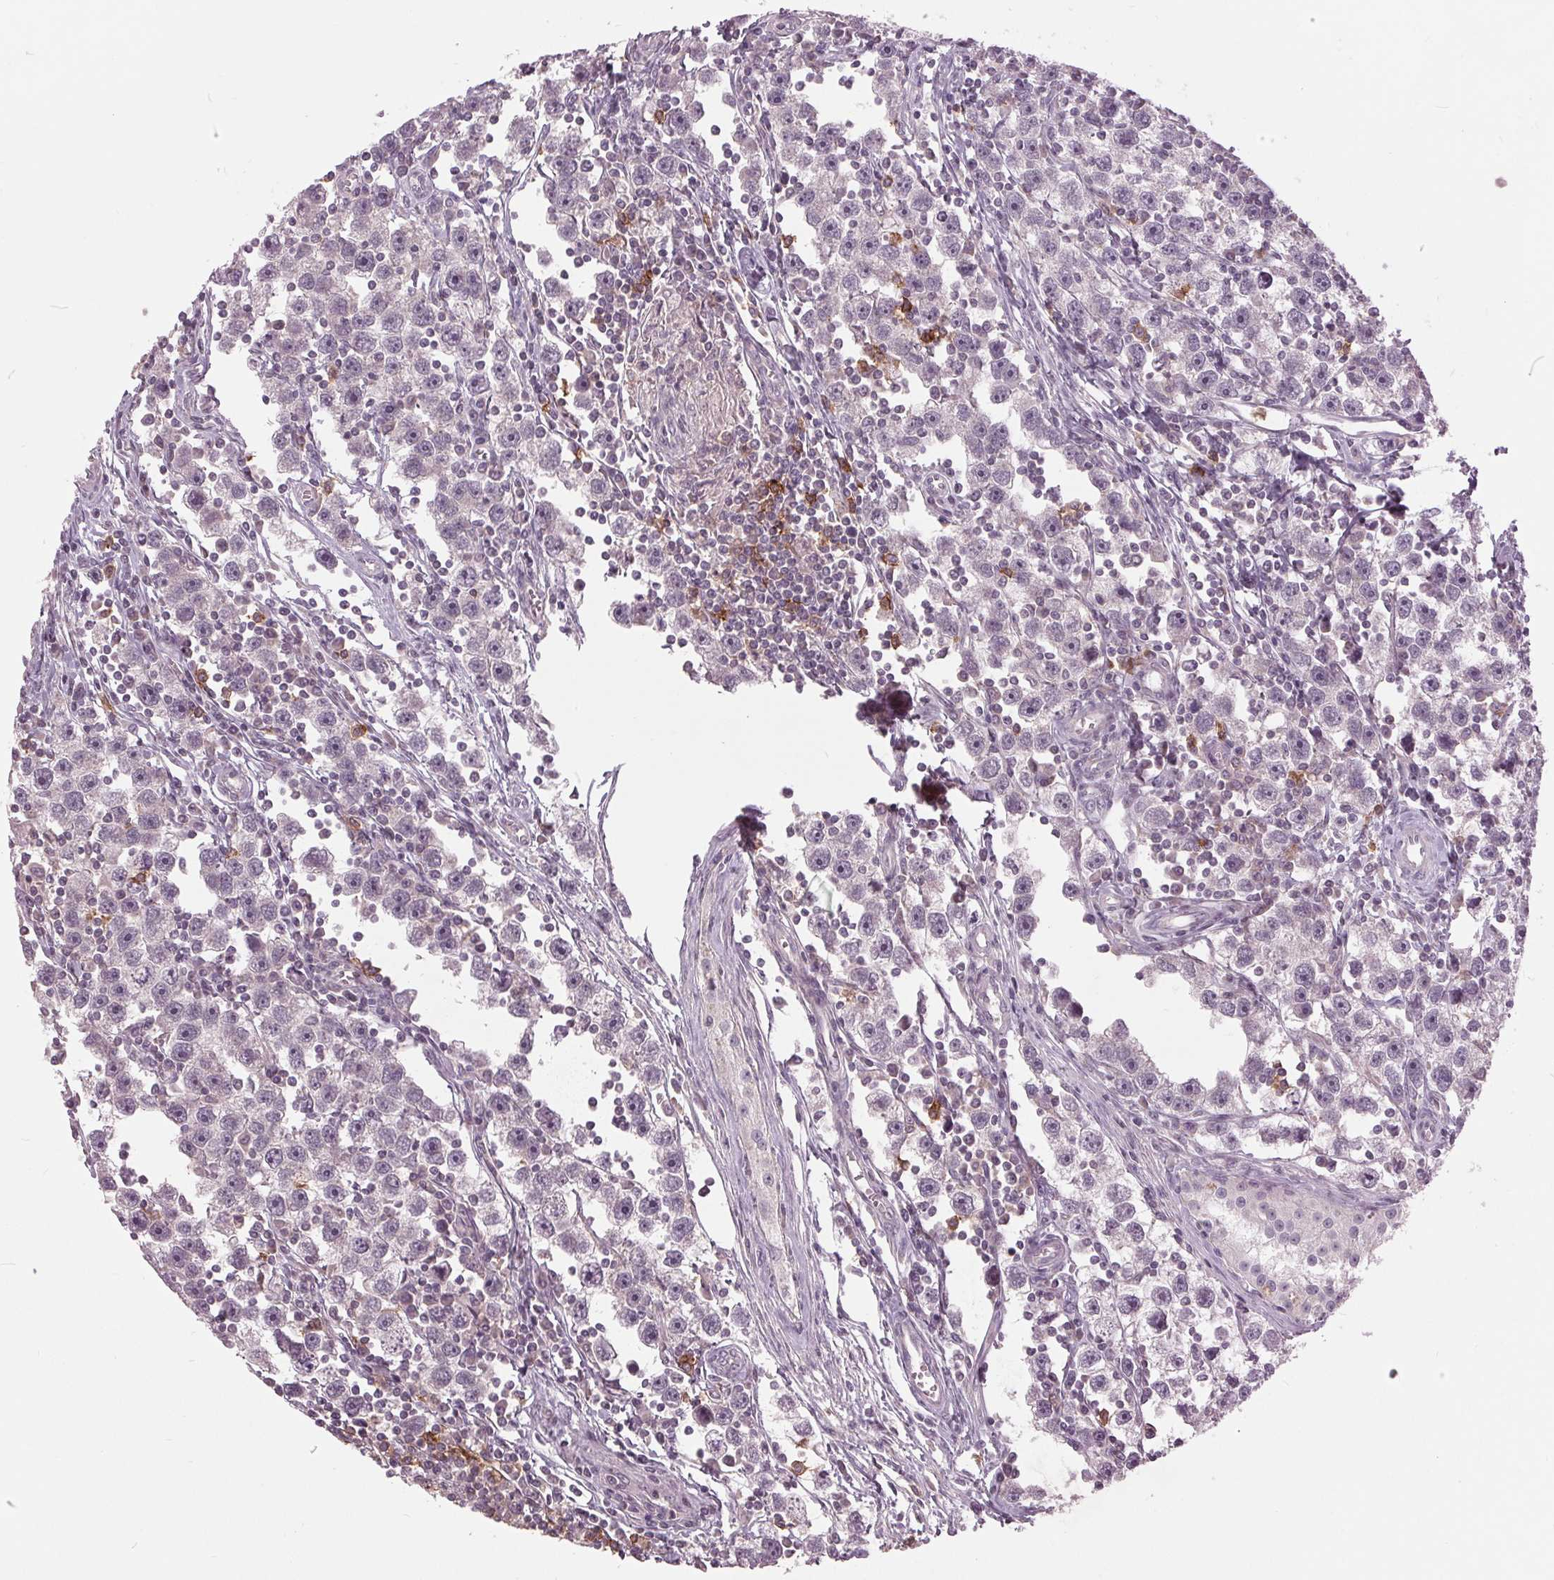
{"staining": {"intensity": "negative", "quantity": "none", "location": "none"}, "tissue": "testis cancer", "cell_type": "Tumor cells", "image_type": "cancer", "snomed": [{"axis": "morphology", "description": "Seminoma, NOS"}, {"axis": "topography", "description": "Testis"}], "caption": "Human testis cancer (seminoma) stained for a protein using immunohistochemistry (IHC) displays no staining in tumor cells.", "gene": "SIGLEC6", "patient": {"sex": "male", "age": 30}}